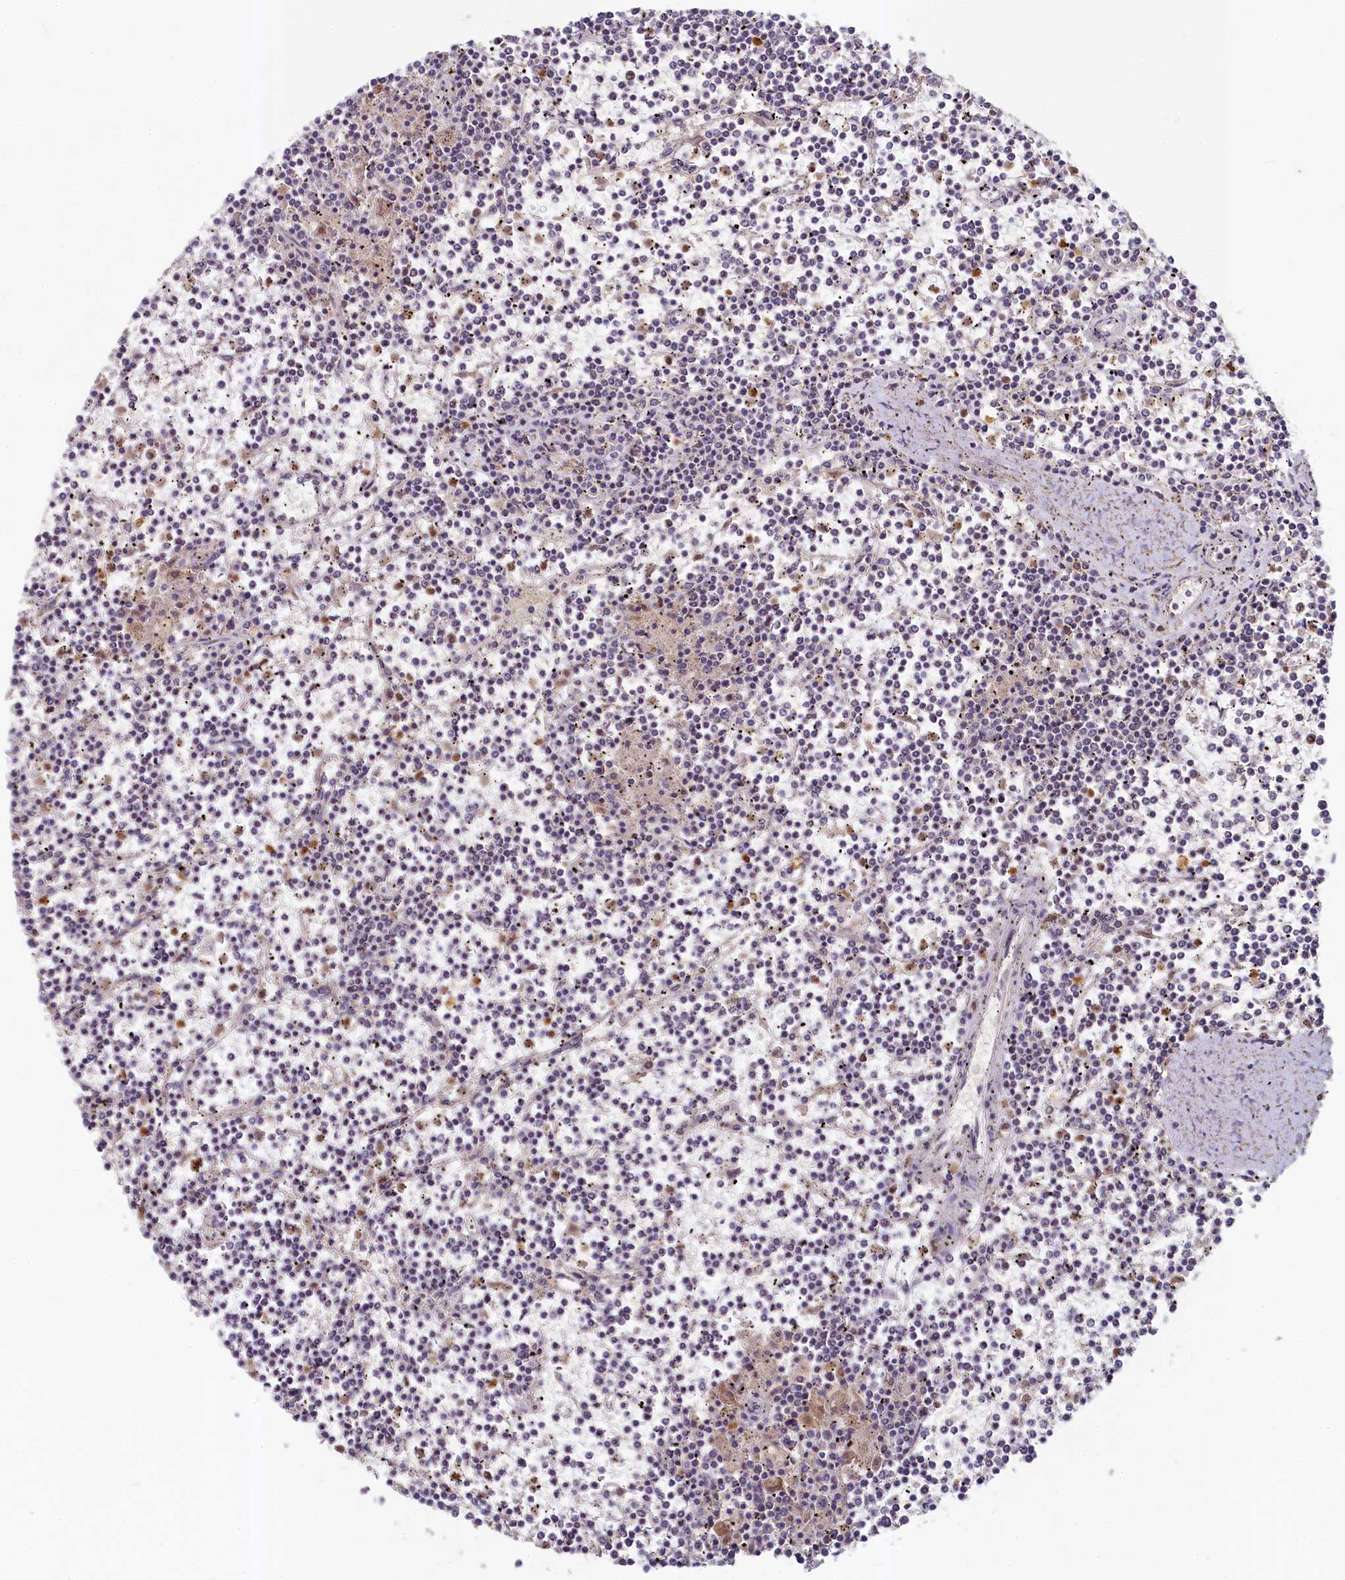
{"staining": {"intensity": "negative", "quantity": "none", "location": "none"}, "tissue": "lymphoma", "cell_type": "Tumor cells", "image_type": "cancer", "snomed": [{"axis": "morphology", "description": "Malignant lymphoma, non-Hodgkin's type, Low grade"}, {"axis": "topography", "description": "Spleen"}], "caption": "High power microscopy photomicrograph of an immunohistochemistry (IHC) histopathology image of lymphoma, revealing no significant staining in tumor cells. (Immunohistochemistry (ihc), brightfield microscopy, high magnification).", "gene": "HERC3", "patient": {"sex": "female", "age": 19}}